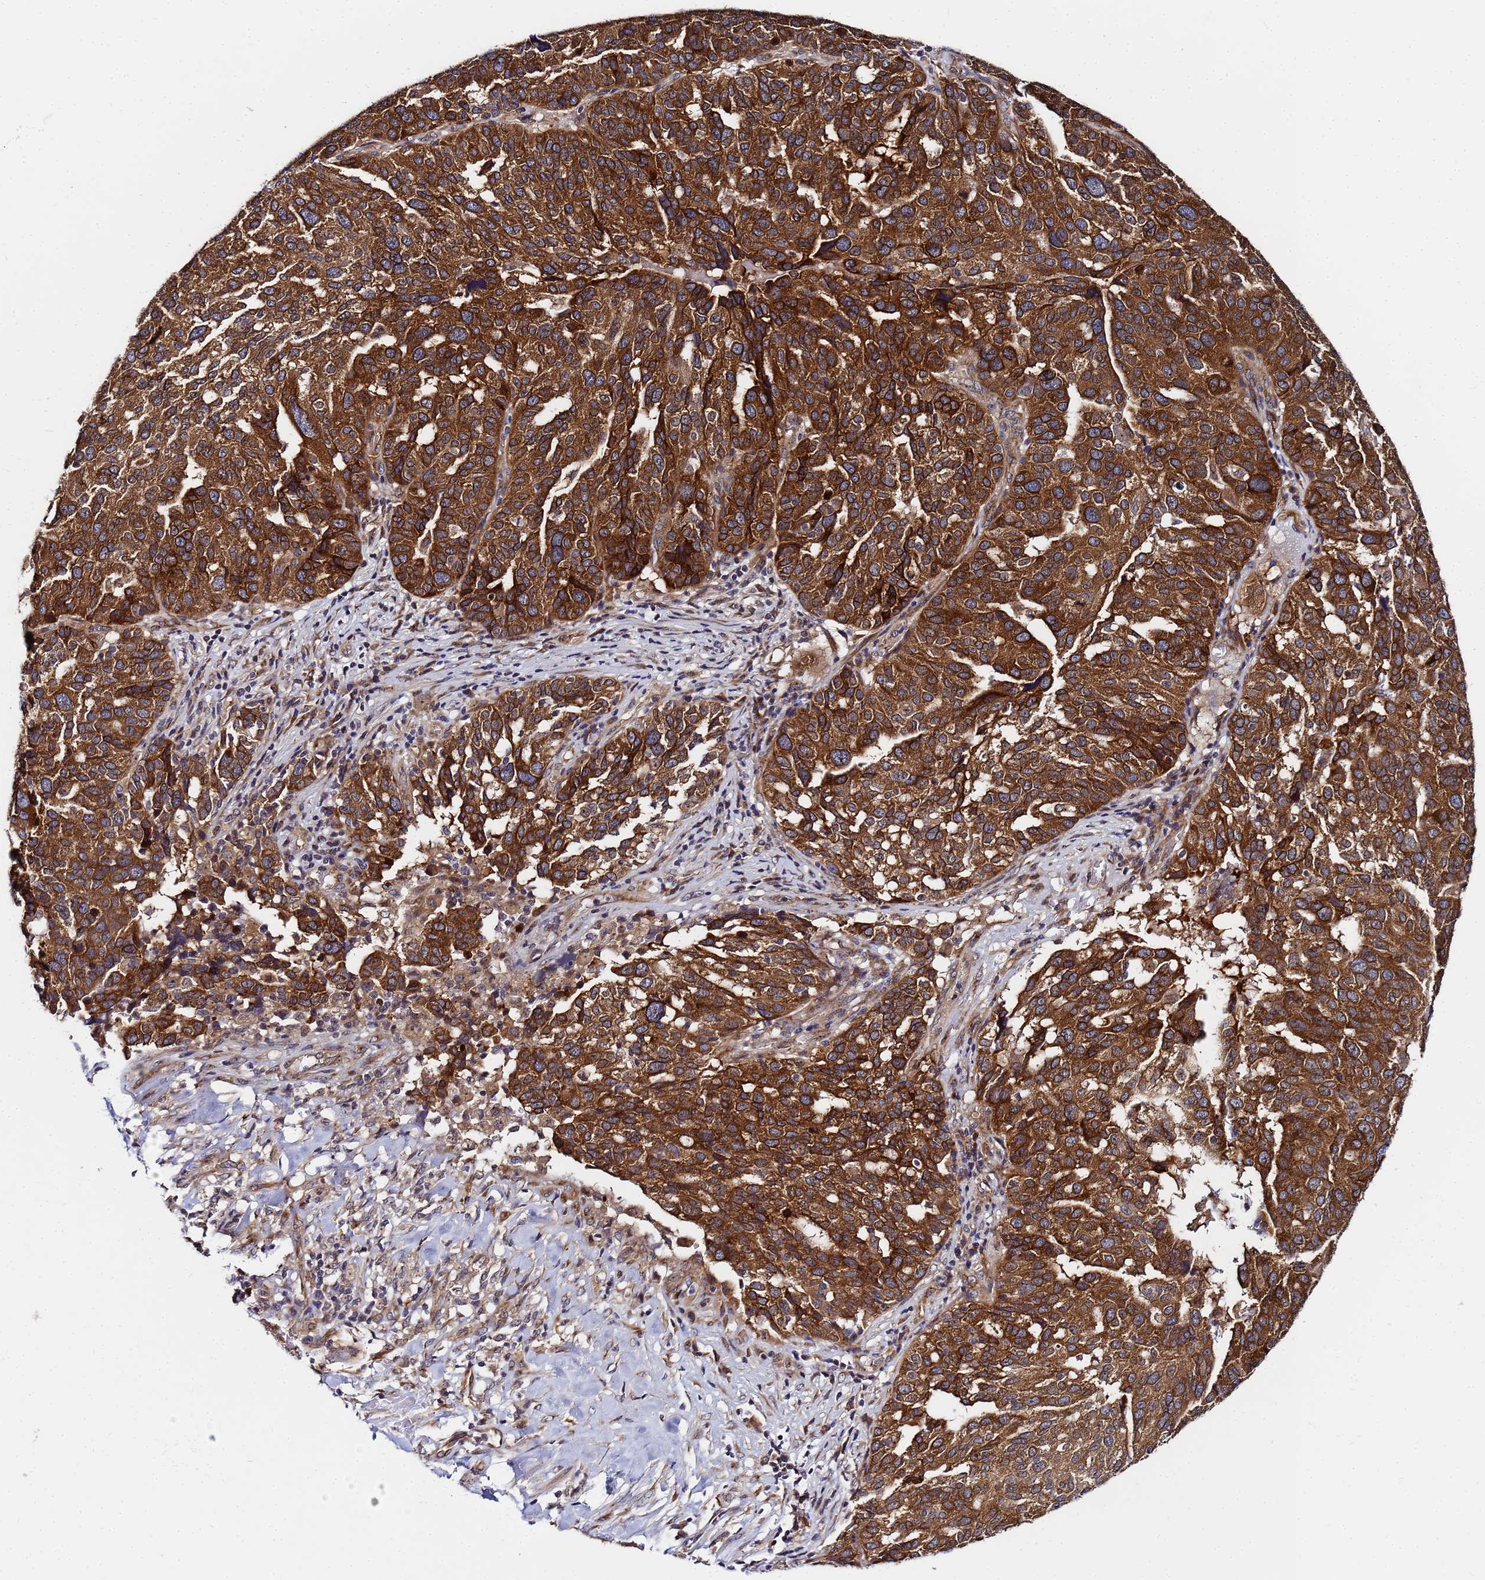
{"staining": {"intensity": "strong", "quantity": ">75%", "location": "cytoplasmic/membranous"}, "tissue": "ovarian cancer", "cell_type": "Tumor cells", "image_type": "cancer", "snomed": [{"axis": "morphology", "description": "Cystadenocarcinoma, serous, NOS"}, {"axis": "topography", "description": "Ovary"}], "caption": "Ovarian cancer (serous cystadenocarcinoma) stained with immunohistochemistry (IHC) shows strong cytoplasmic/membranous positivity in about >75% of tumor cells.", "gene": "UNC93B1", "patient": {"sex": "female", "age": 59}}